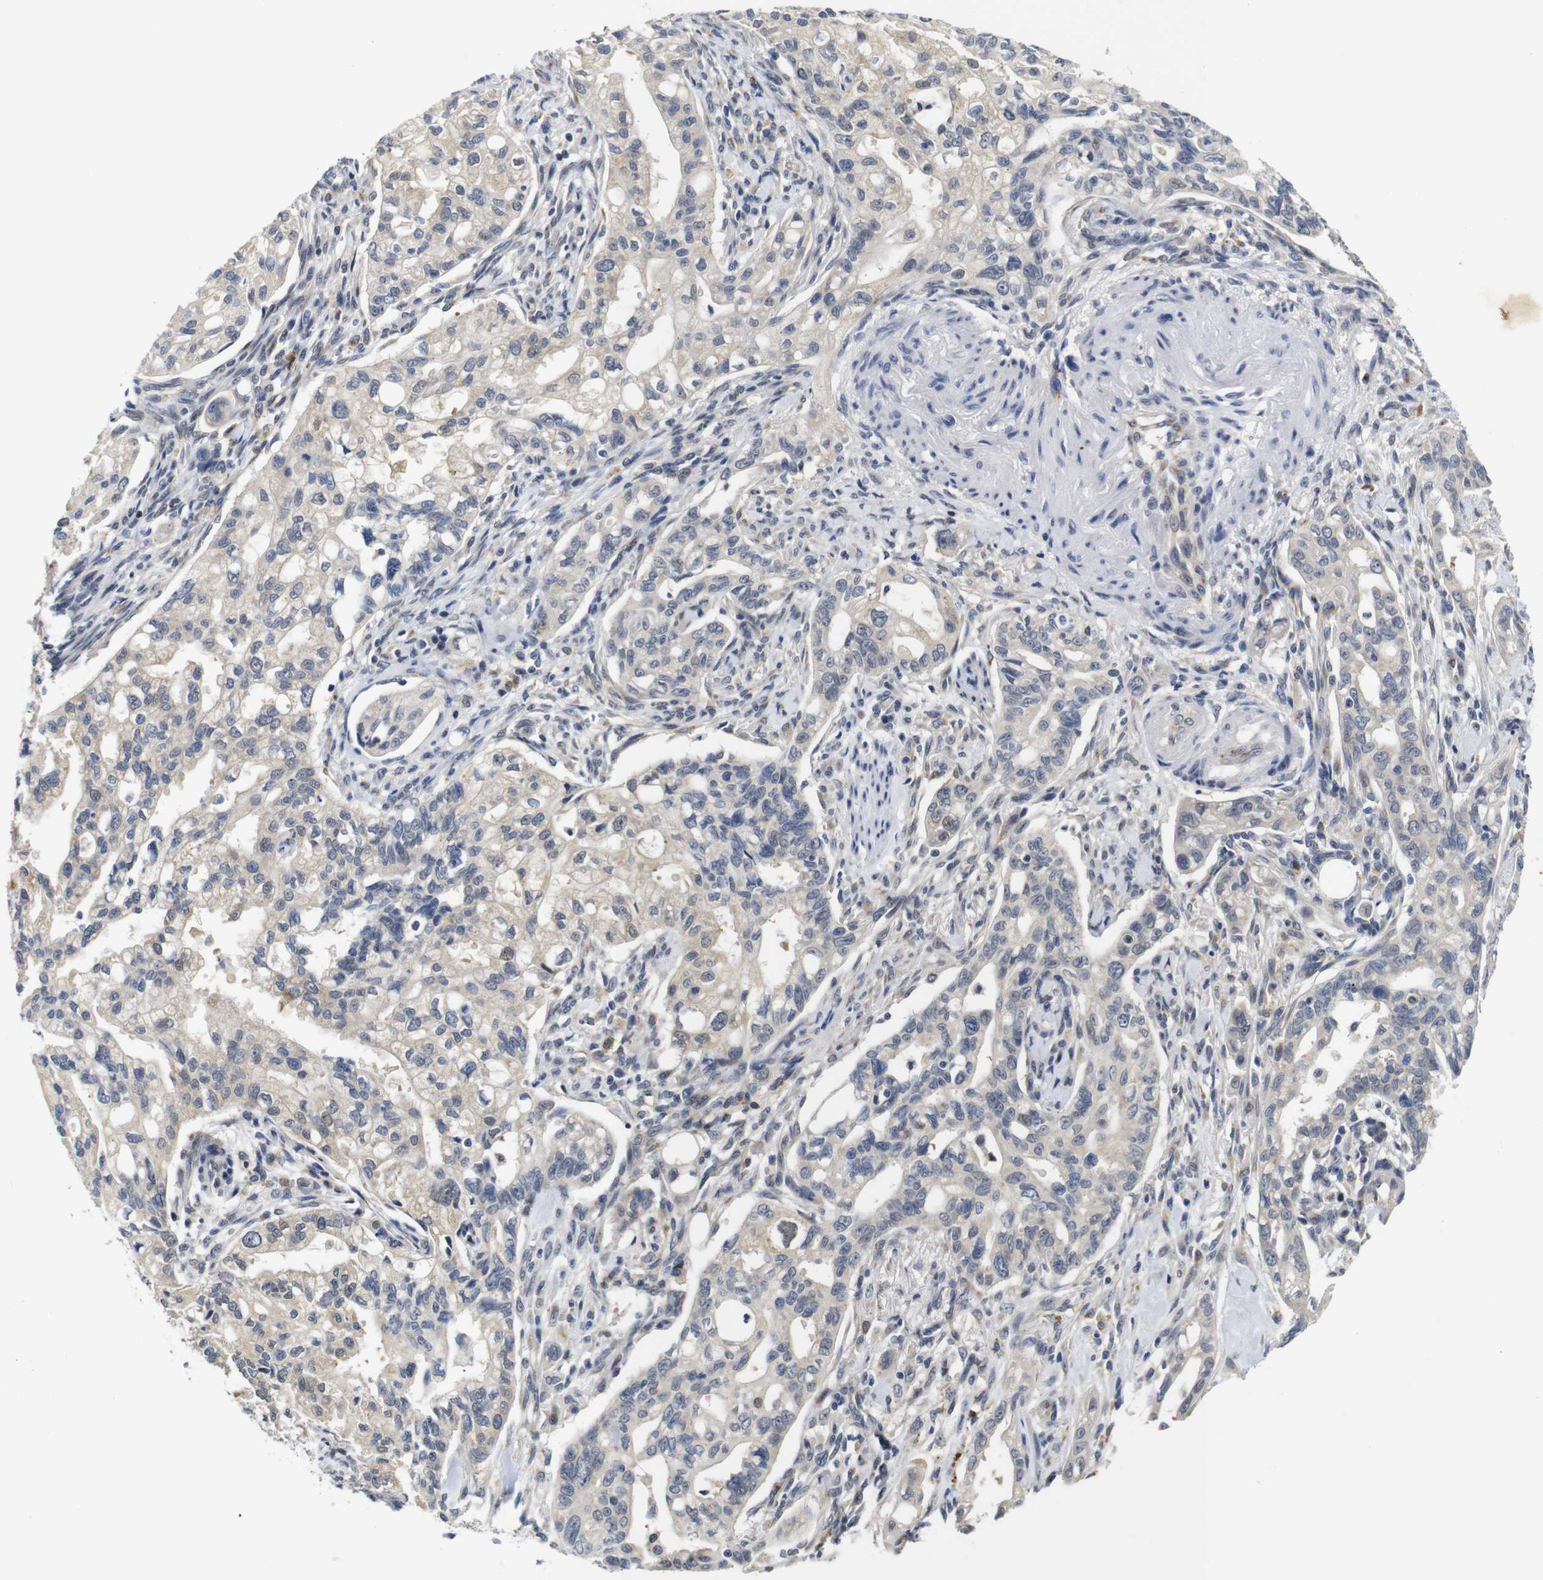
{"staining": {"intensity": "weak", "quantity": "<25%", "location": "cytoplasmic/membranous,nuclear"}, "tissue": "pancreatic cancer", "cell_type": "Tumor cells", "image_type": "cancer", "snomed": [{"axis": "morphology", "description": "Normal tissue, NOS"}, {"axis": "topography", "description": "Pancreas"}], "caption": "Immunohistochemical staining of human pancreatic cancer displays no significant expression in tumor cells. (IHC, brightfield microscopy, high magnification).", "gene": "FURIN", "patient": {"sex": "male", "age": 42}}